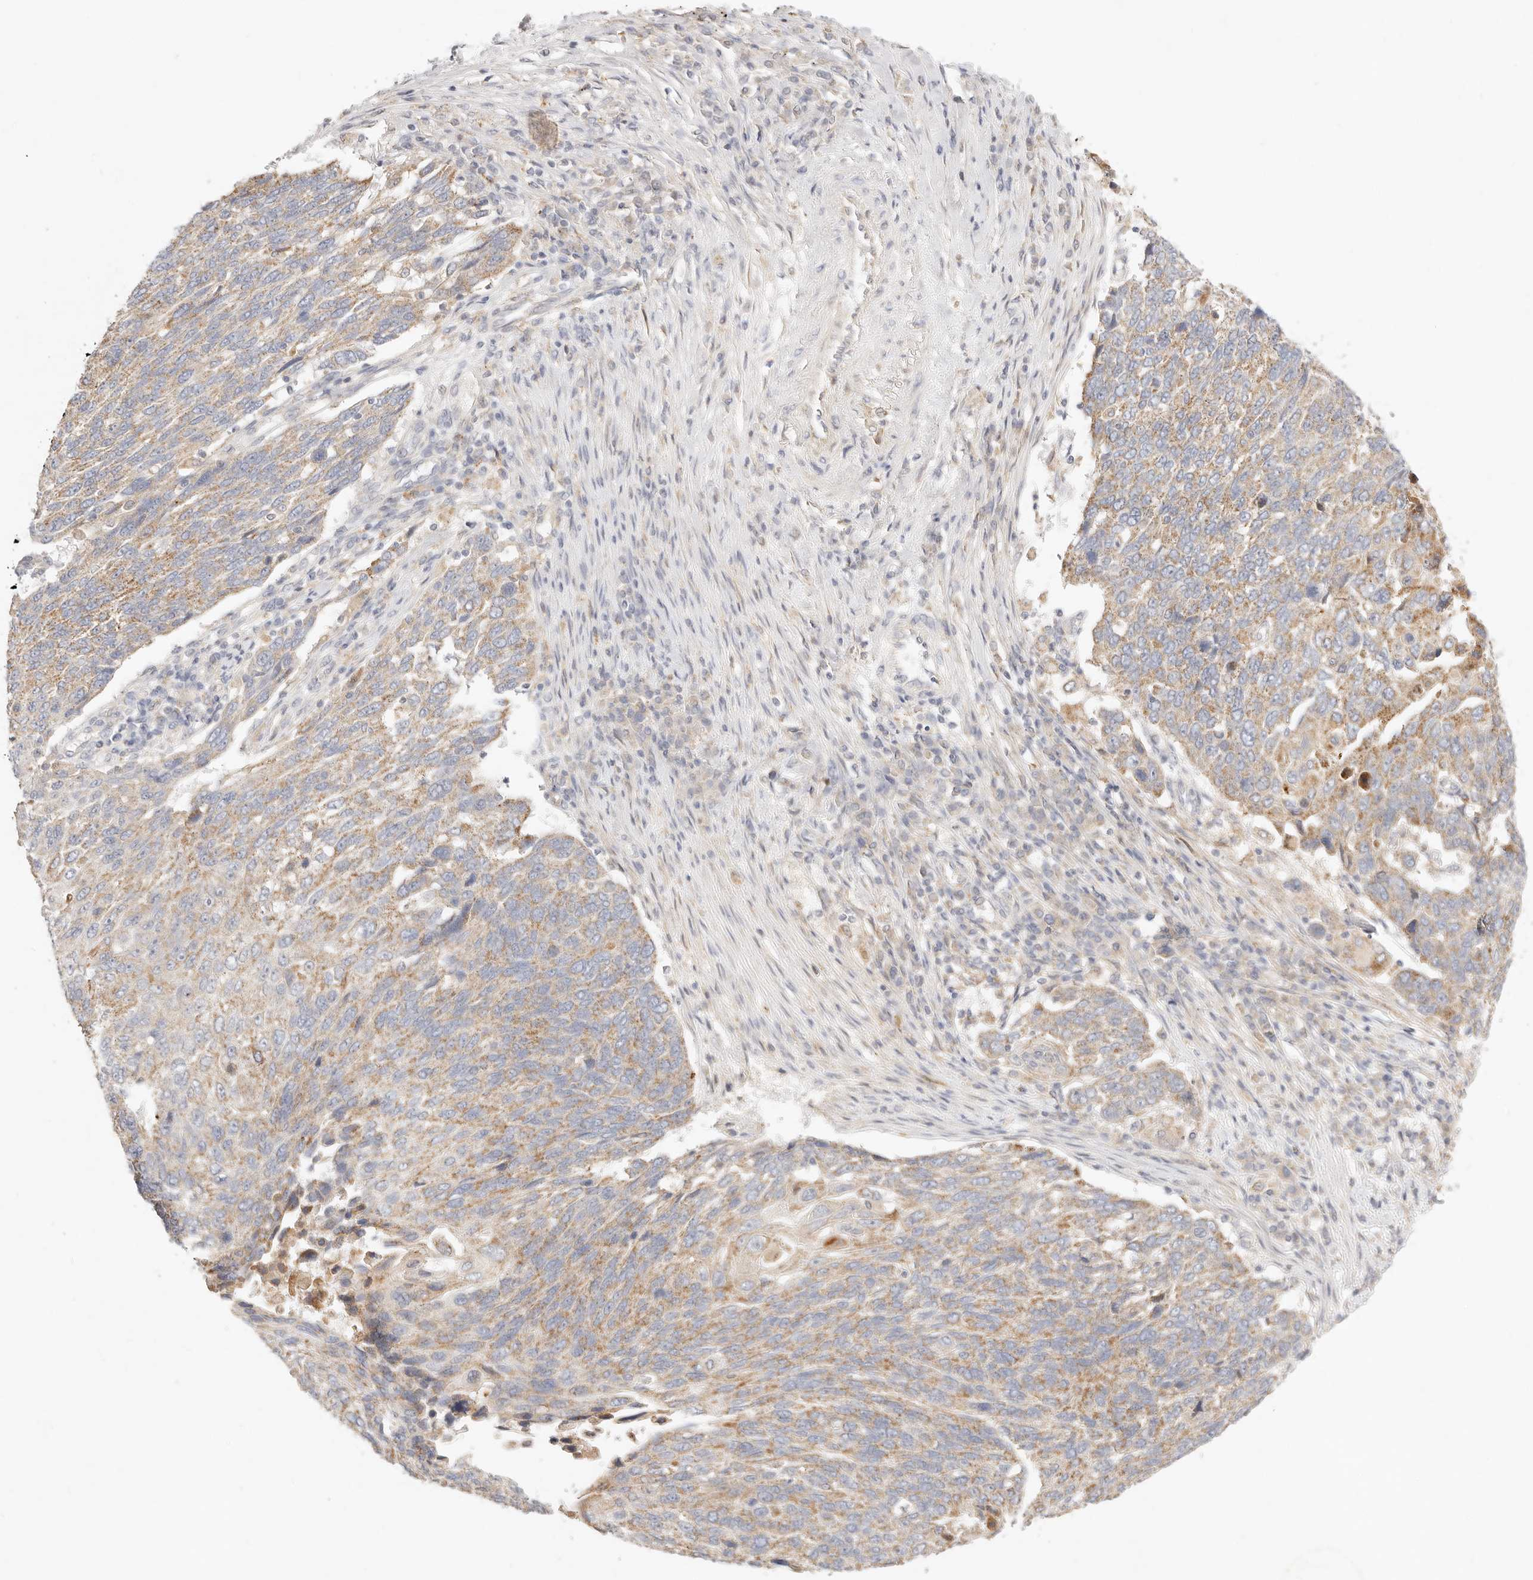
{"staining": {"intensity": "moderate", "quantity": "<25%", "location": "cytoplasmic/membranous"}, "tissue": "lung cancer", "cell_type": "Tumor cells", "image_type": "cancer", "snomed": [{"axis": "morphology", "description": "Squamous cell carcinoma, NOS"}, {"axis": "topography", "description": "Lung"}], "caption": "A brown stain highlights moderate cytoplasmic/membranous positivity of a protein in human squamous cell carcinoma (lung) tumor cells. (DAB IHC with brightfield microscopy, high magnification).", "gene": "ACOX1", "patient": {"sex": "male", "age": 66}}